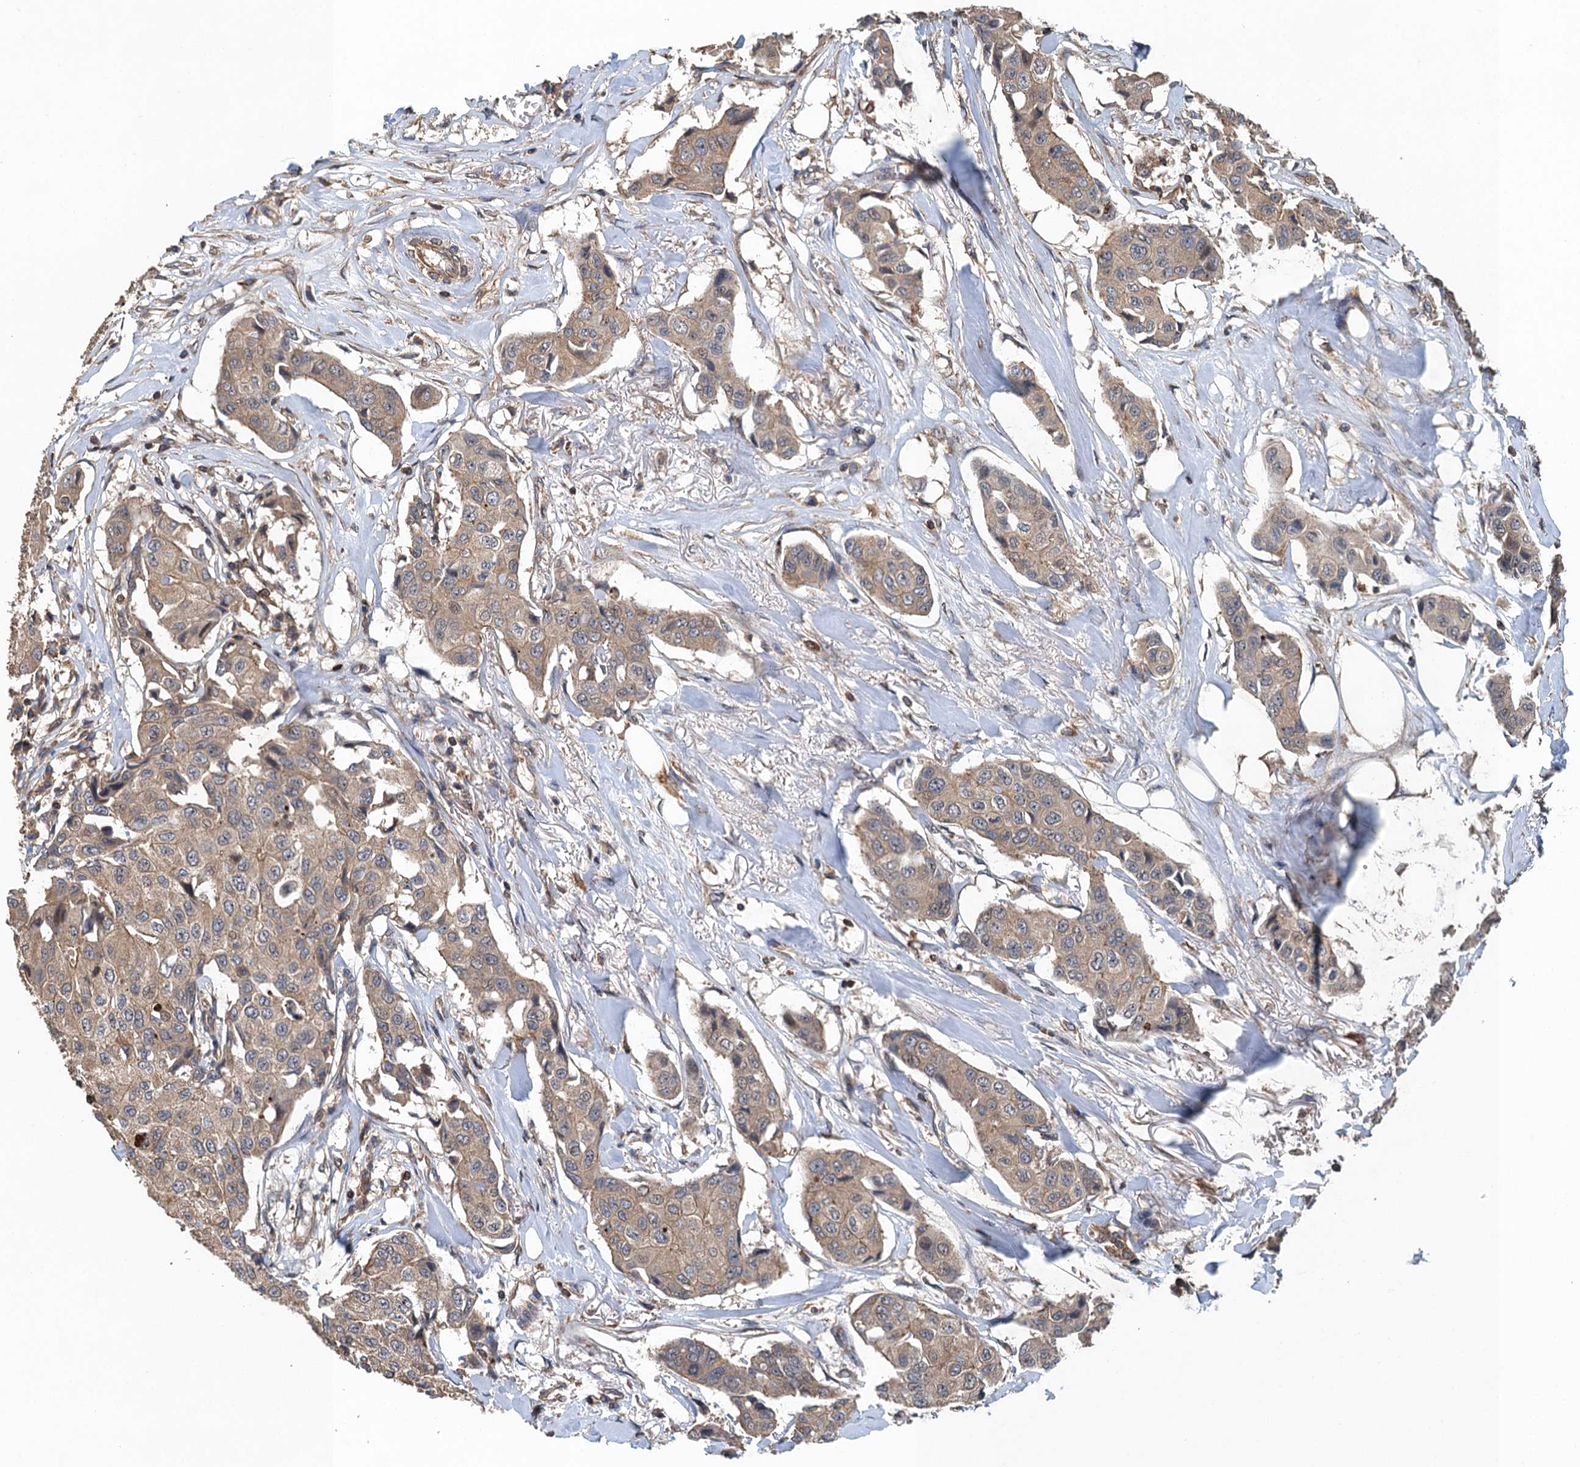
{"staining": {"intensity": "weak", "quantity": ">75%", "location": "cytoplasmic/membranous"}, "tissue": "breast cancer", "cell_type": "Tumor cells", "image_type": "cancer", "snomed": [{"axis": "morphology", "description": "Duct carcinoma"}, {"axis": "topography", "description": "Breast"}], "caption": "Immunohistochemistry (IHC) image of breast cancer stained for a protein (brown), which shows low levels of weak cytoplasmic/membranous positivity in about >75% of tumor cells.", "gene": "BORCS5", "patient": {"sex": "female", "age": 80}}